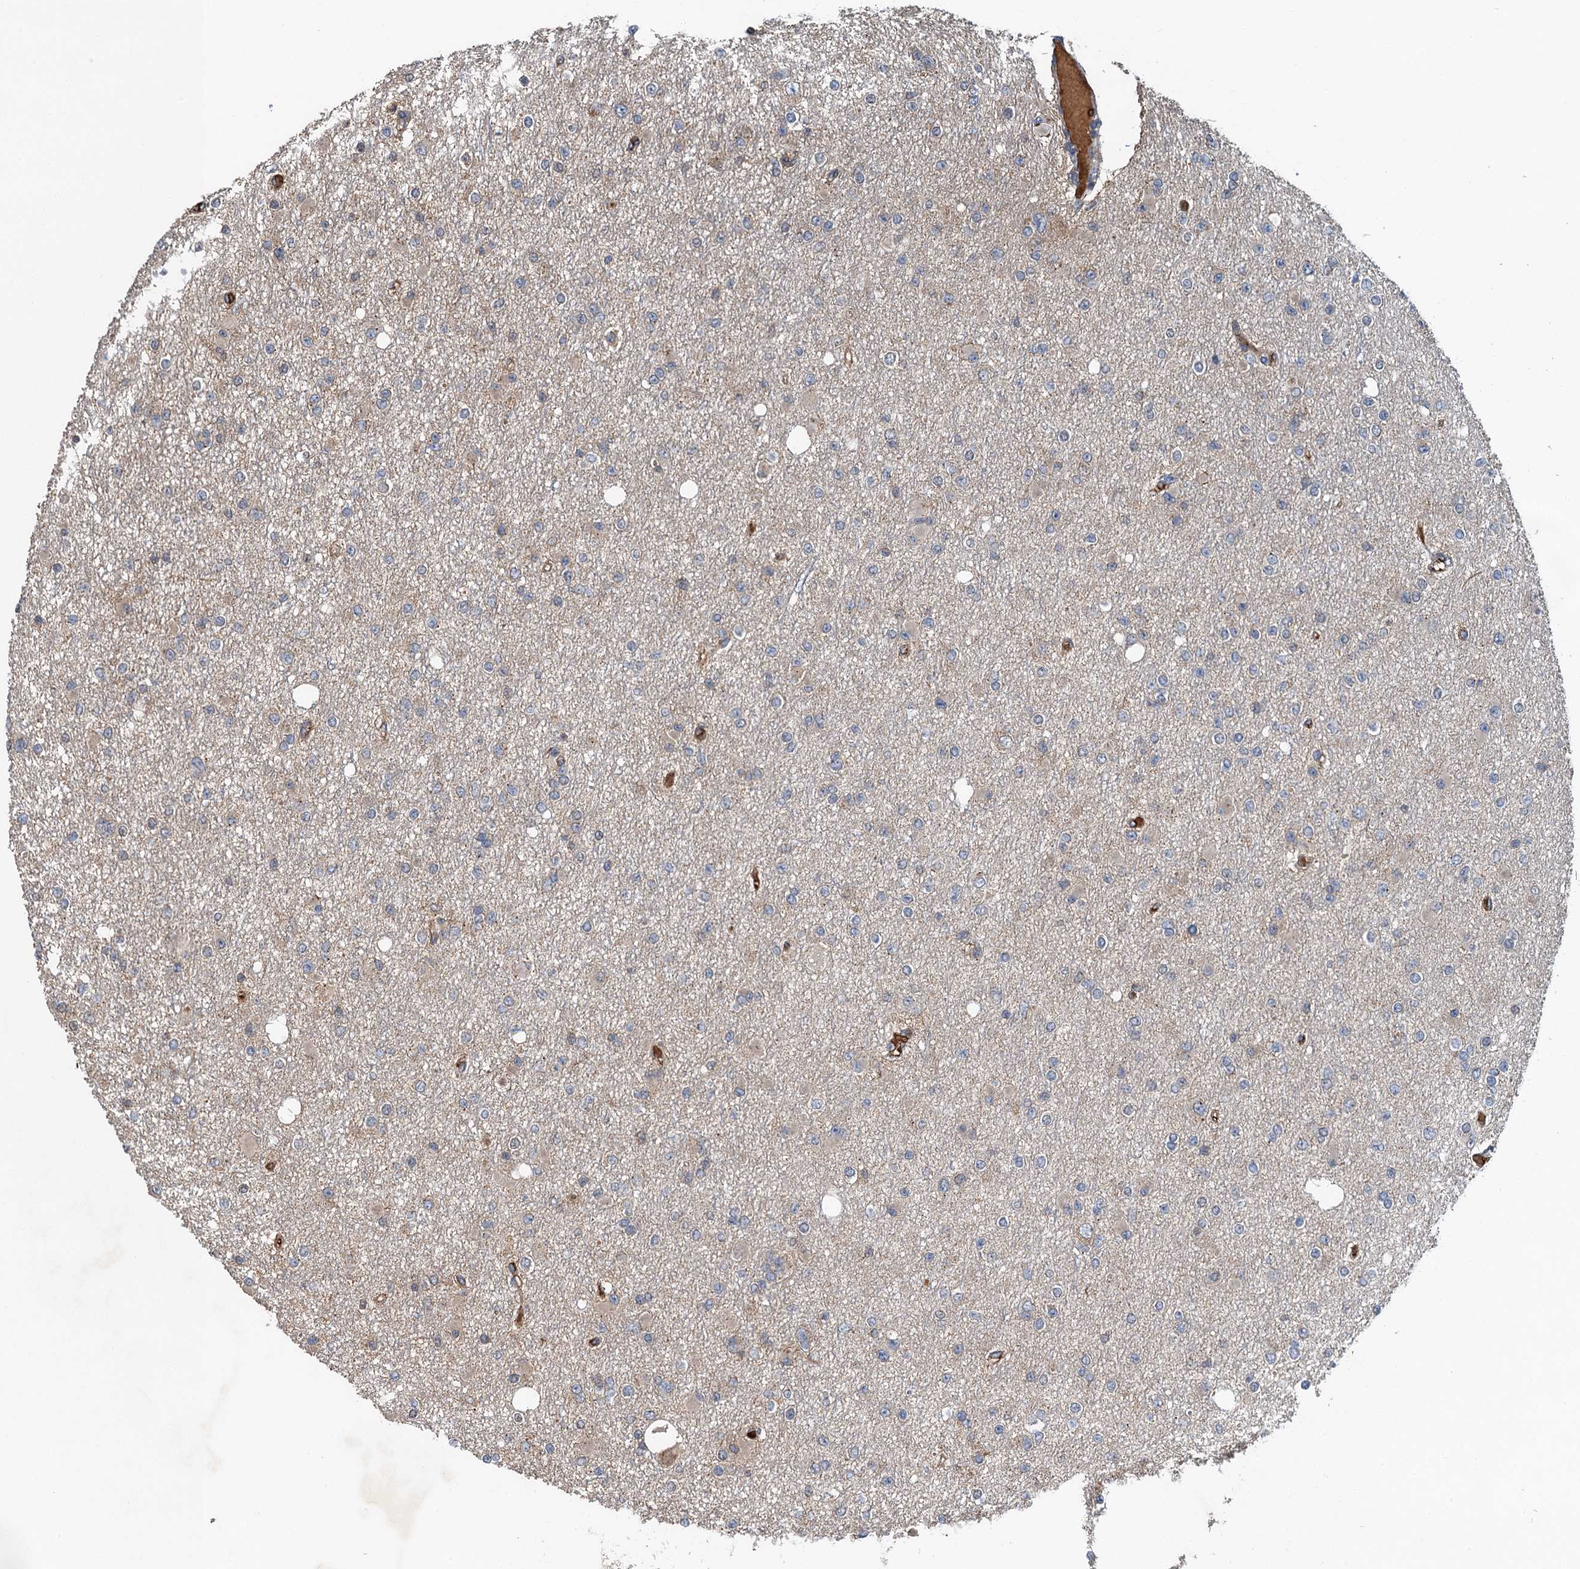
{"staining": {"intensity": "negative", "quantity": "none", "location": "none"}, "tissue": "glioma", "cell_type": "Tumor cells", "image_type": "cancer", "snomed": [{"axis": "morphology", "description": "Glioma, malignant, Low grade"}, {"axis": "topography", "description": "Brain"}], "caption": "High power microscopy histopathology image of an immunohistochemistry micrograph of low-grade glioma (malignant), revealing no significant staining in tumor cells.", "gene": "SNX32", "patient": {"sex": "female", "age": 22}}